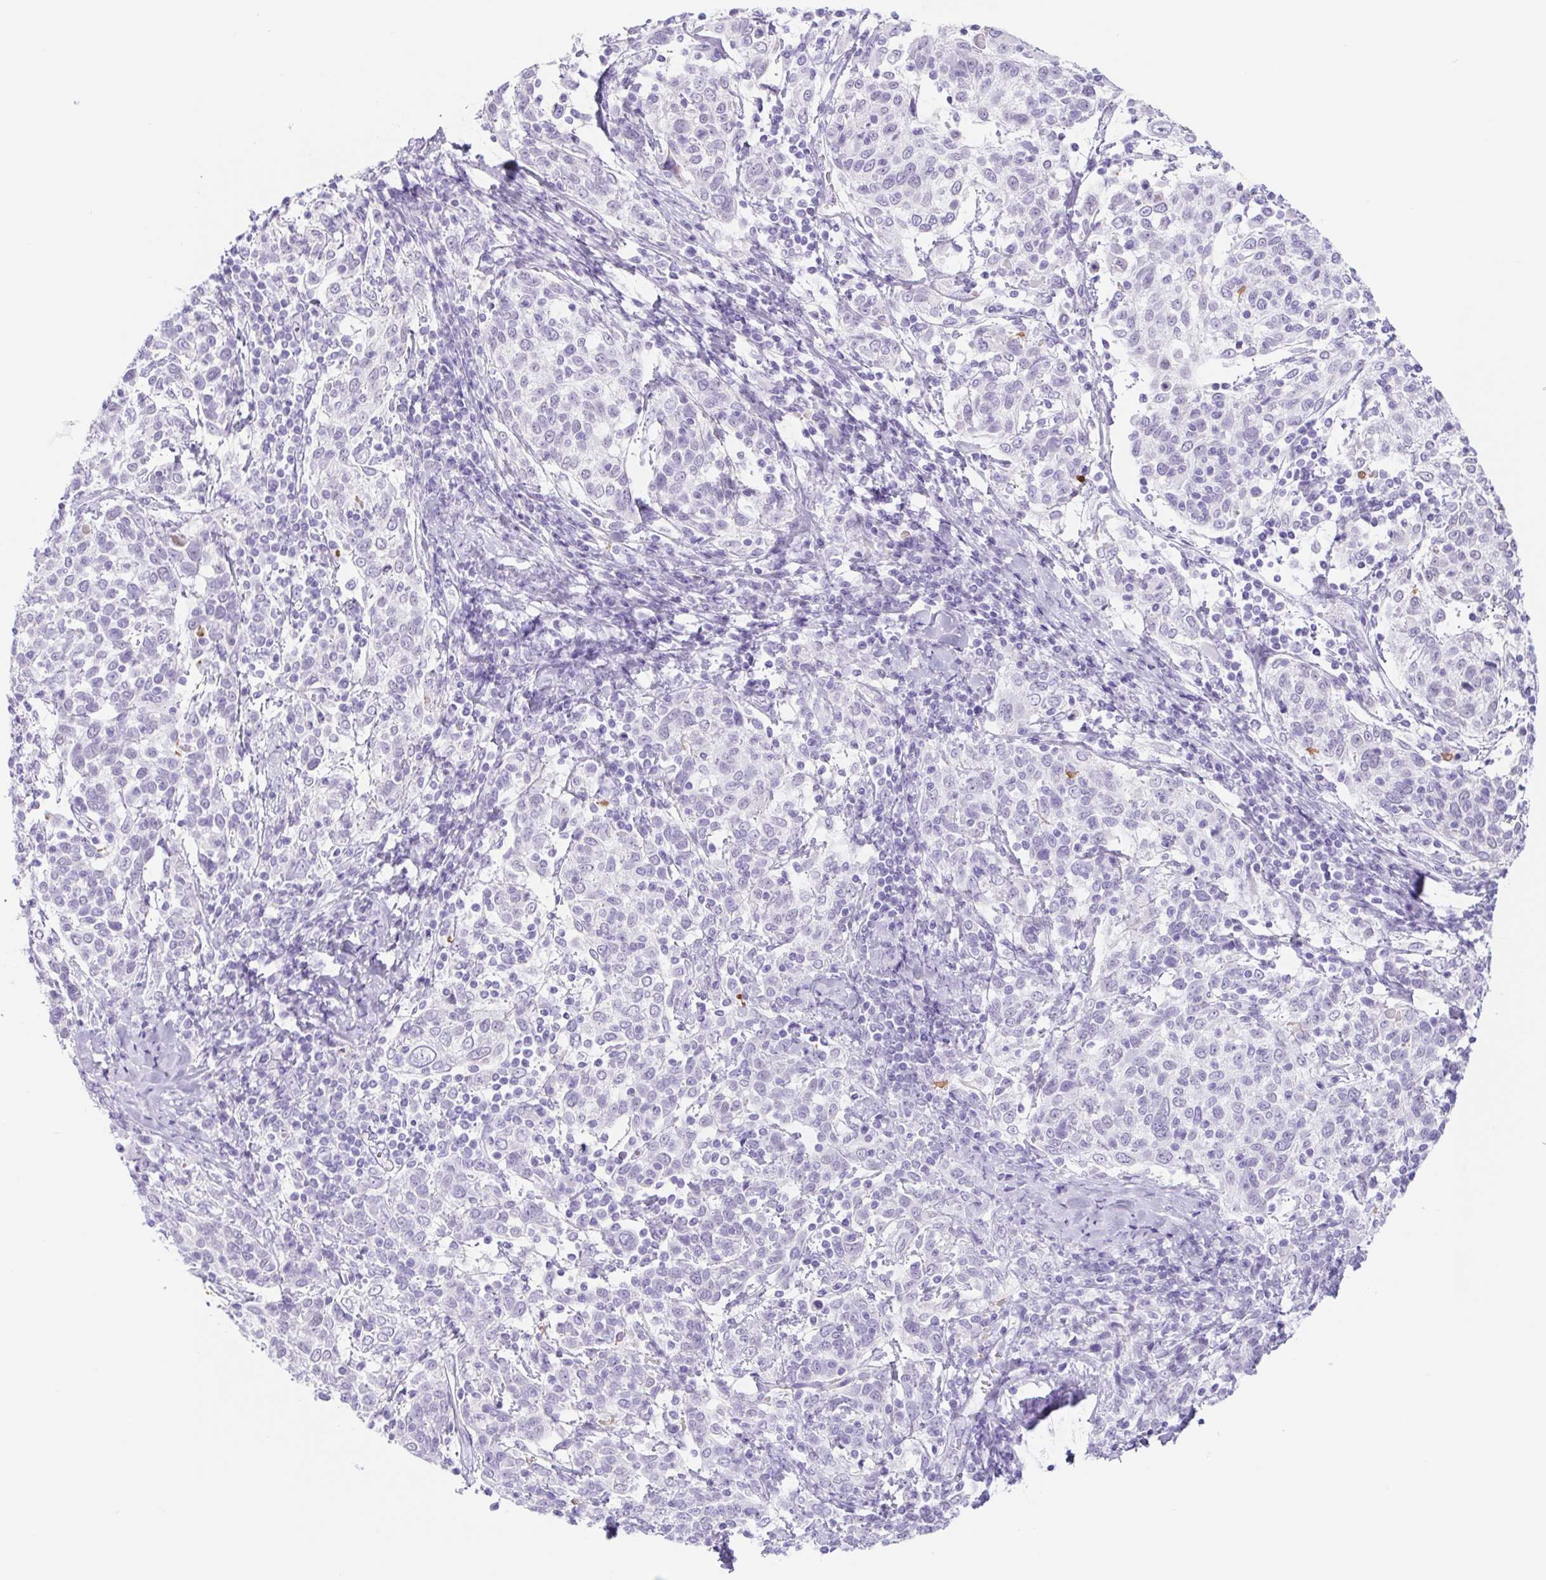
{"staining": {"intensity": "negative", "quantity": "none", "location": "none"}, "tissue": "cervical cancer", "cell_type": "Tumor cells", "image_type": "cancer", "snomed": [{"axis": "morphology", "description": "Squamous cell carcinoma, NOS"}, {"axis": "topography", "description": "Cervix"}], "caption": "A high-resolution image shows IHC staining of cervical squamous cell carcinoma, which reveals no significant positivity in tumor cells.", "gene": "CYP21A2", "patient": {"sex": "female", "age": 61}}